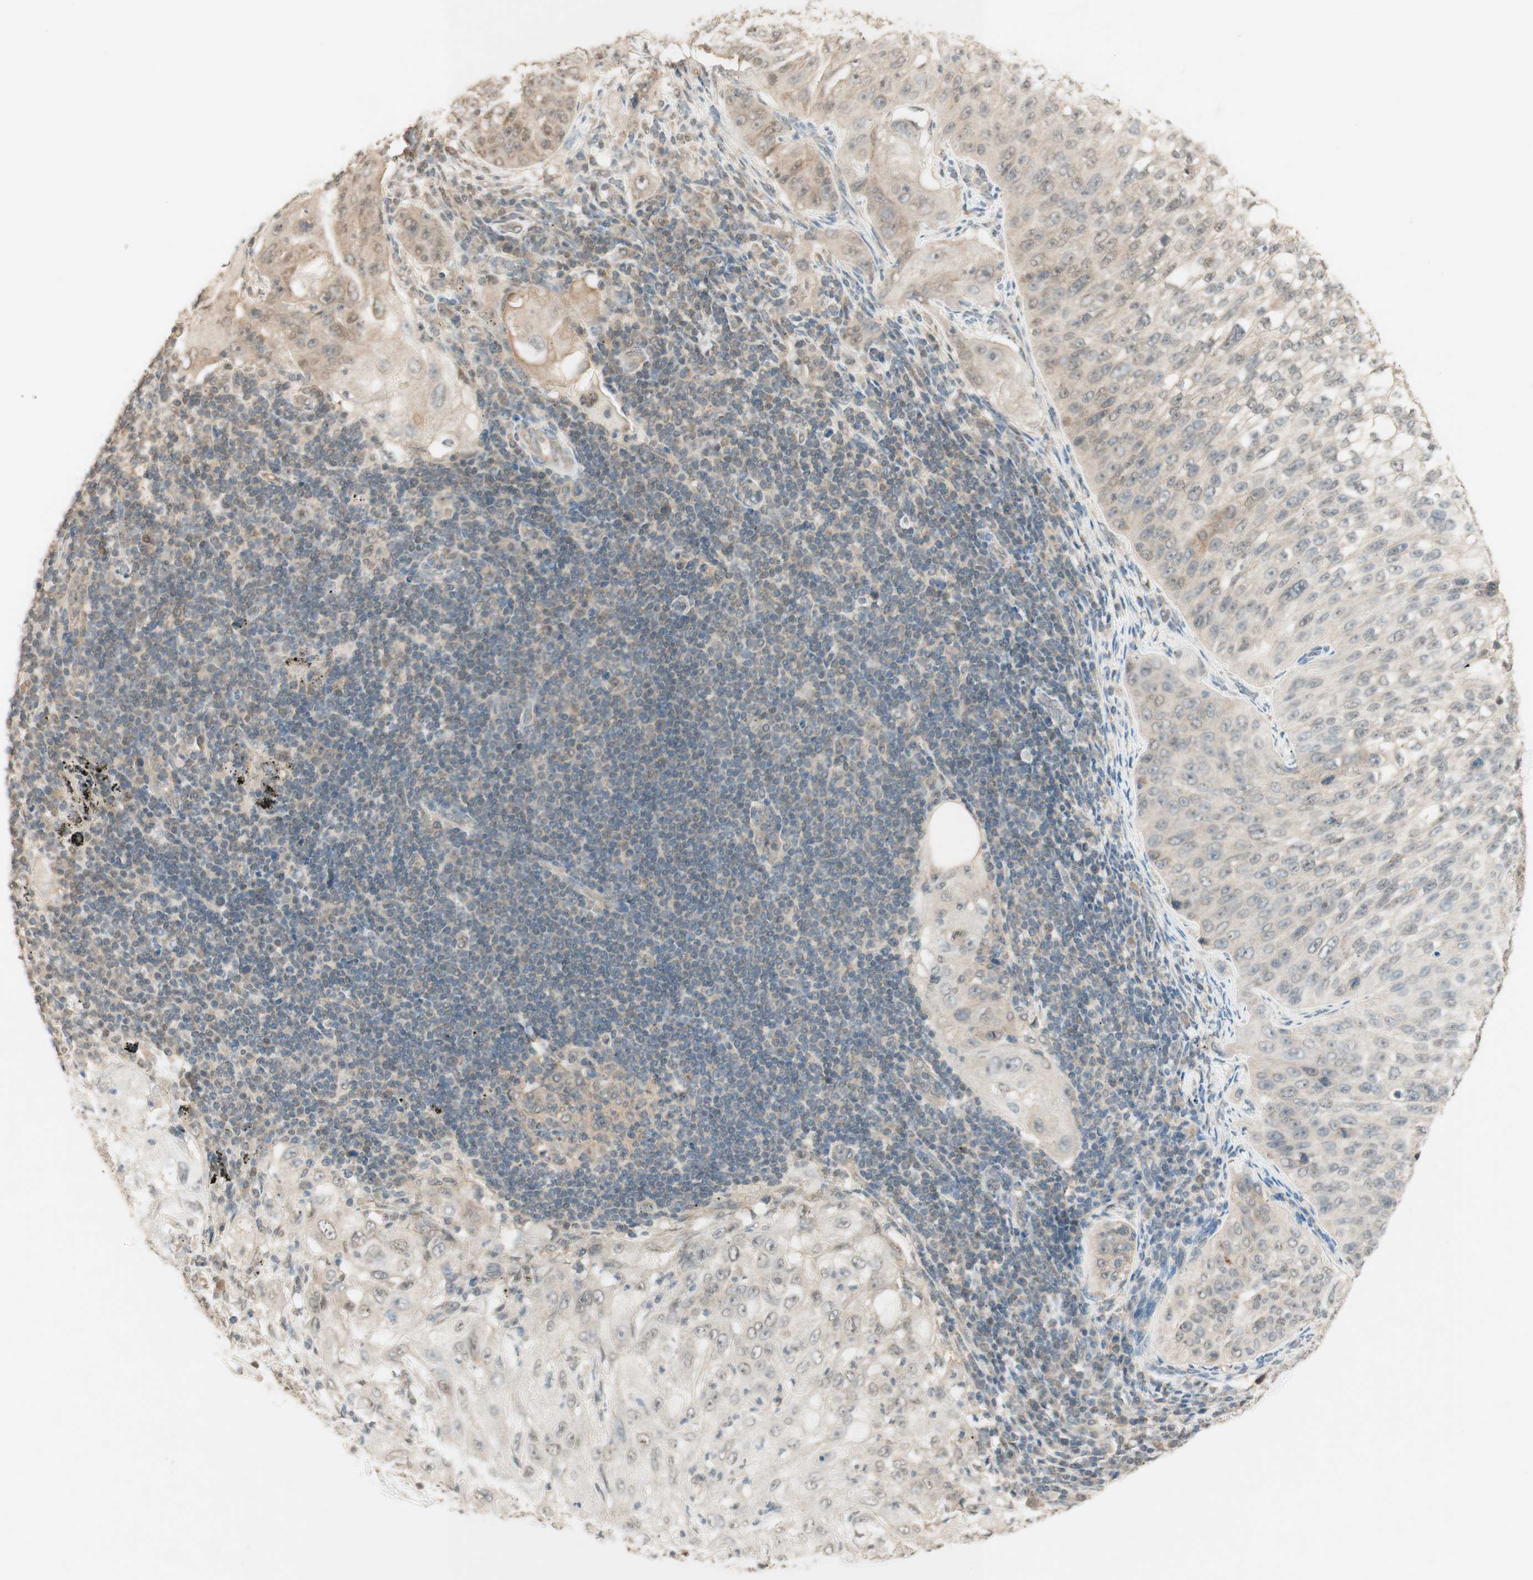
{"staining": {"intensity": "weak", "quantity": "25%-75%", "location": "cytoplasmic/membranous,nuclear"}, "tissue": "lung cancer", "cell_type": "Tumor cells", "image_type": "cancer", "snomed": [{"axis": "morphology", "description": "Inflammation, NOS"}, {"axis": "morphology", "description": "Squamous cell carcinoma, NOS"}, {"axis": "topography", "description": "Lymph node"}, {"axis": "topography", "description": "Soft tissue"}, {"axis": "topography", "description": "Lung"}], "caption": "Lung cancer (squamous cell carcinoma) tissue exhibits weak cytoplasmic/membranous and nuclear expression in approximately 25%-75% of tumor cells", "gene": "SPINT2", "patient": {"sex": "male", "age": 66}}